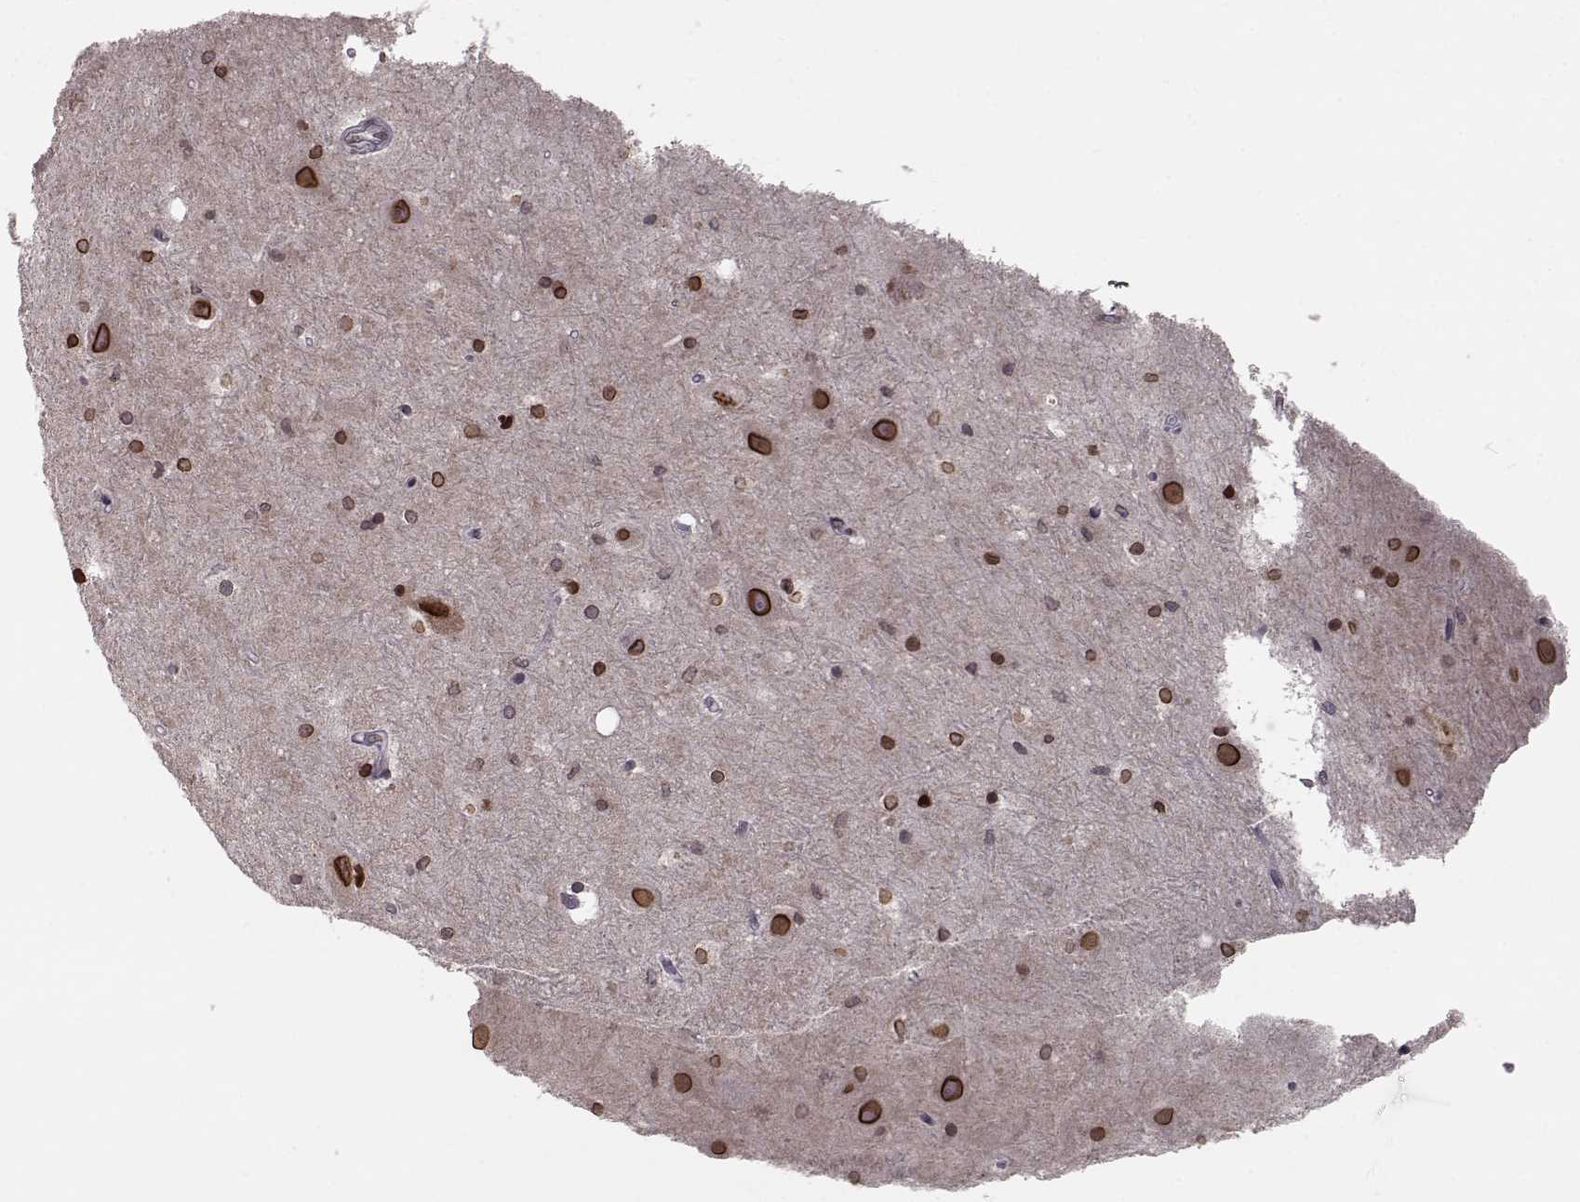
{"staining": {"intensity": "negative", "quantity": "none", "location": "none"}, "tissue": "hippocampus", "cell_type": "Glial cells", "image_type": "normal", "snomed": [{"axis": "morphology", "description": "Normal tissue, NOS"}, {"axis": "topography", "description": "Hippocampus"}], "caption": "Histopathology image shows no protein staining in glial cells of benign hippocampus.", "gene": "NUP37", "patient": {"sex": "male", "age": 44}}